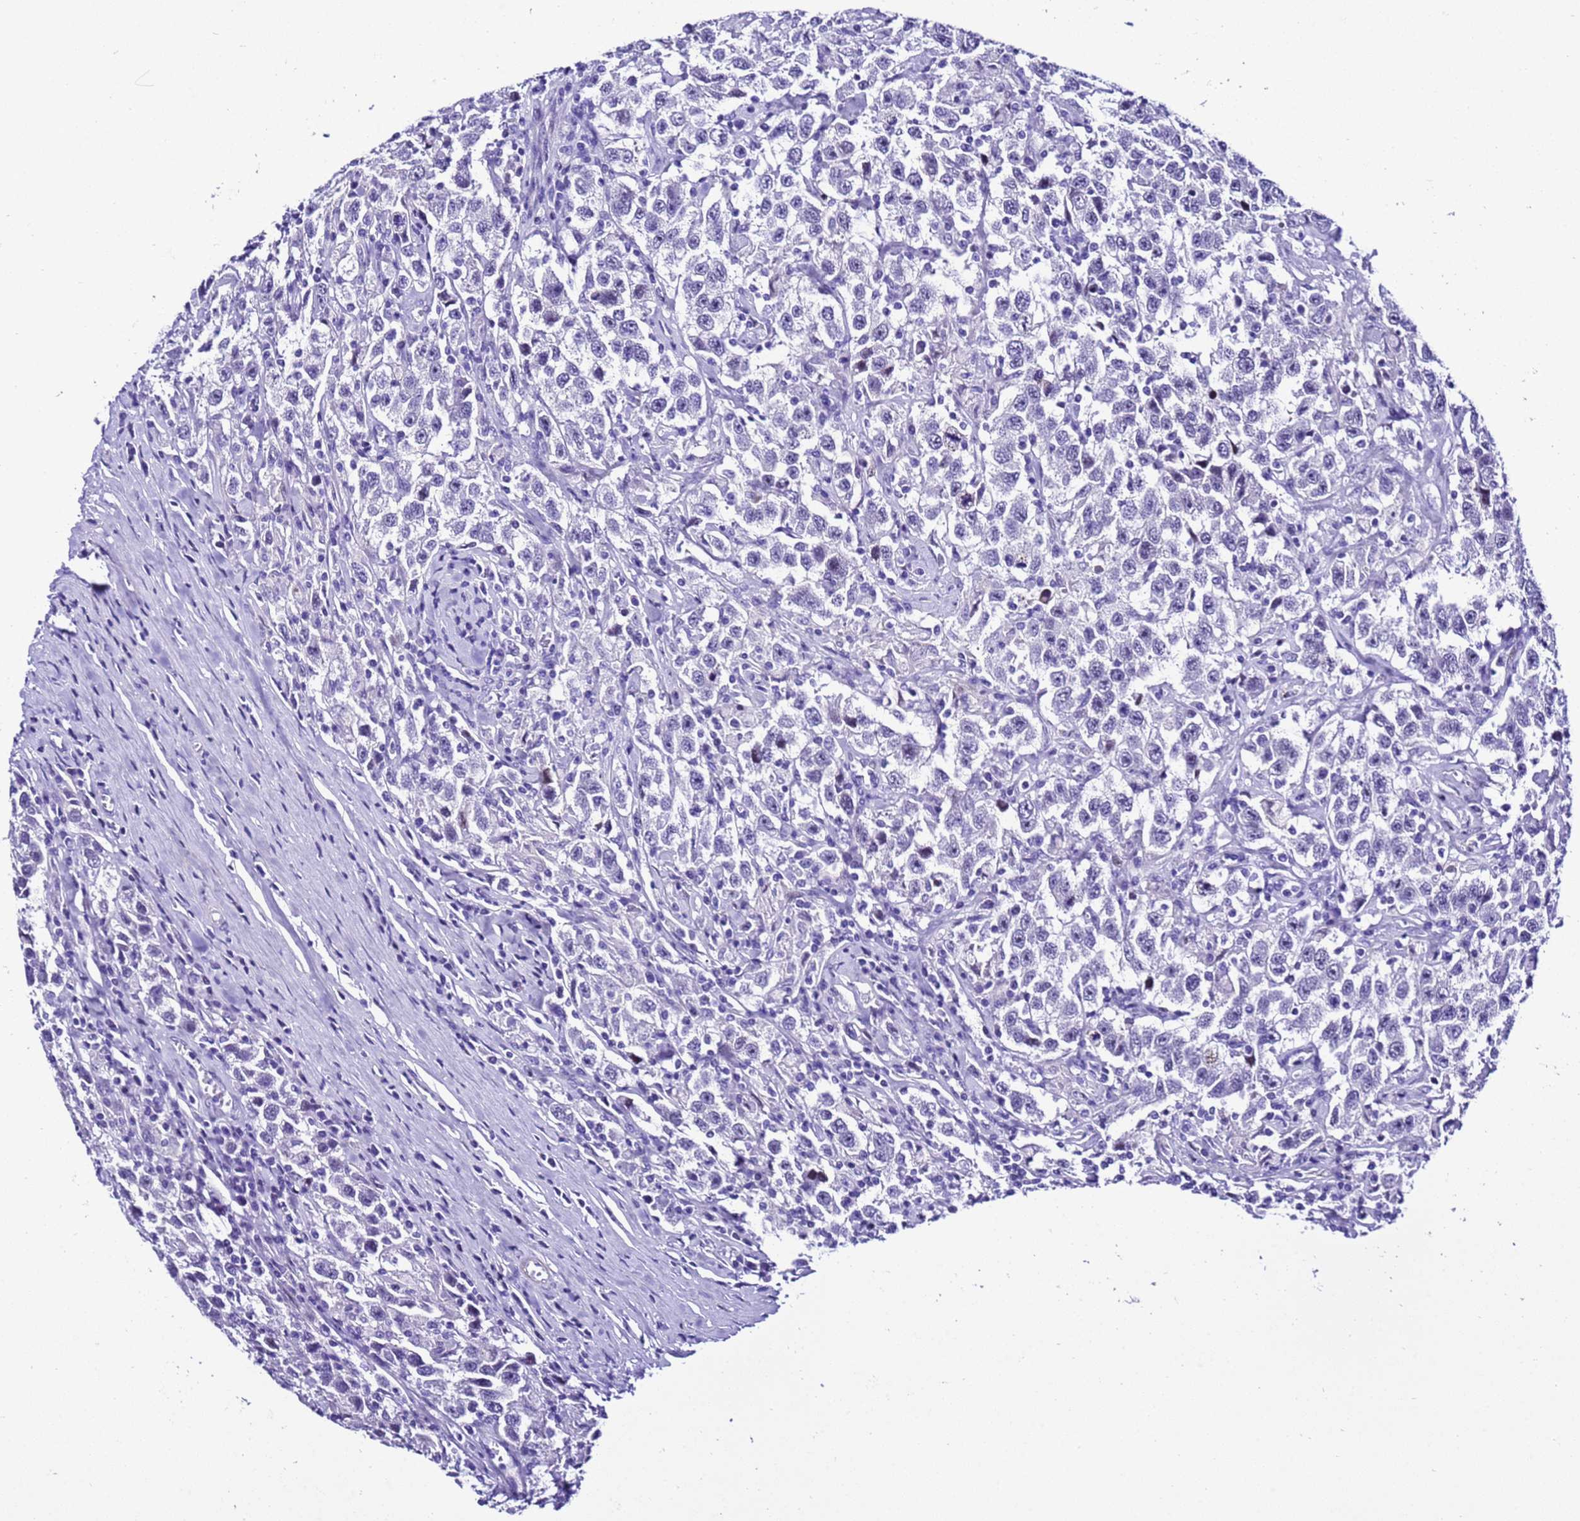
{"staining": {"intensity": "negative", "quantity": "none", "location": "none"}, "tissue": "testis cancer", "cell_type": "Tumor cells", "image_type": "cancer", "snomed": [{"axis": "morphology", "description": "Seminoma, NOS"}, {"axis": "topography", "description": "Testis"}], "caption": "Tumor cells are negative for brown protein staining in seminoma (testis). Nuclei are stained in blue.", "gene": "ZNF417", "patient": {"sex": "male", "age": 41}}